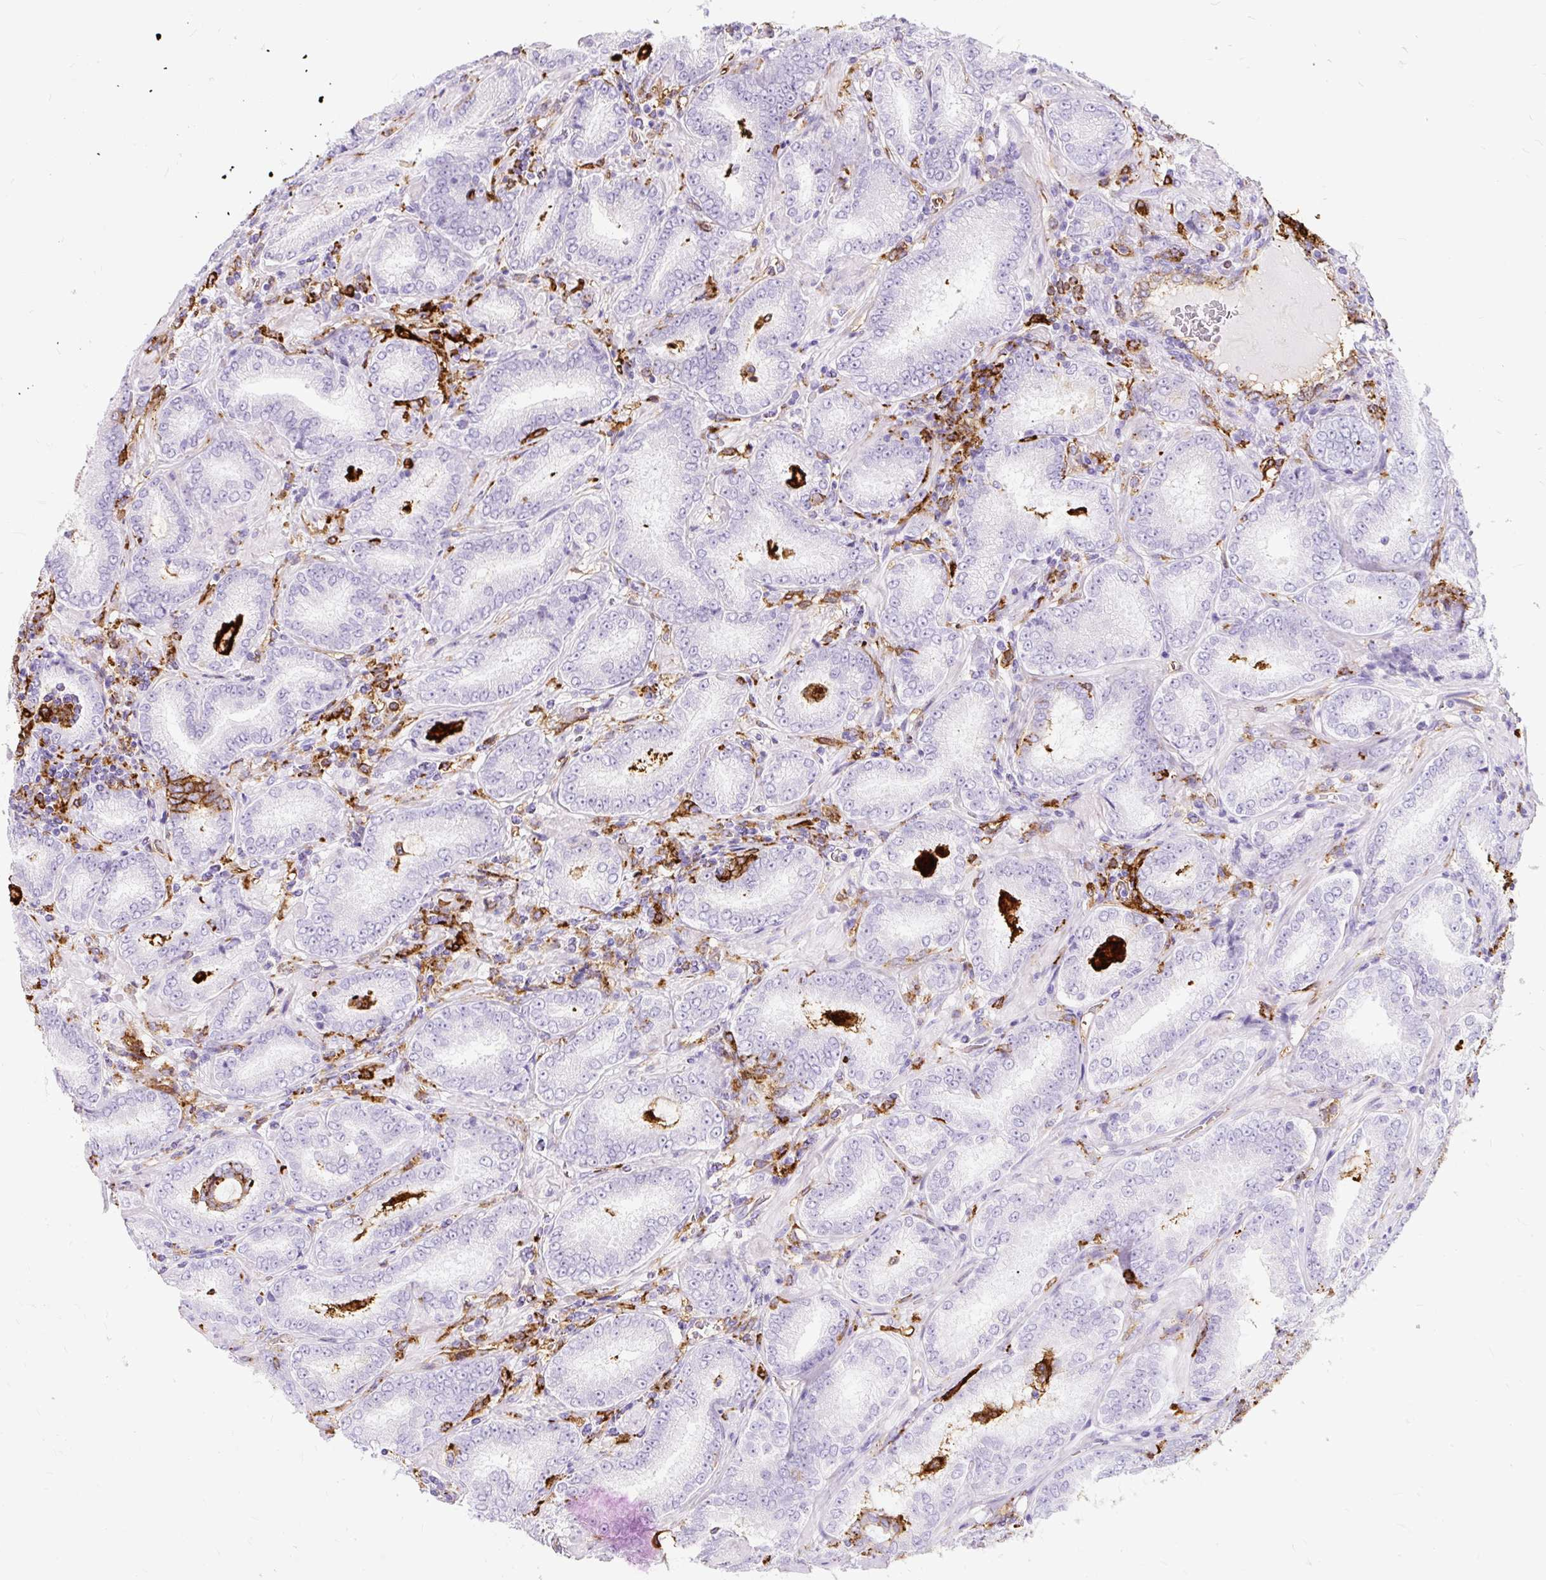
{"staining": {"intensity": "negative", "quantity": "none", "location": "none"}, "tissue": "prostate cancer", "cell_type": "Tumor cells", "image_type": "cancer", "snomed": [{"axis": "morphology", "description": "Adenocarcinoma, High grade"}, {"axis": "topography", "description": "Prostate"}], "caption": "Tumor cells show no significant positivity in adenocarcinoma (high-grade) (prostate).", "gene": "HLA-DRA", "patient": {"sex": "male", "age": 72}}